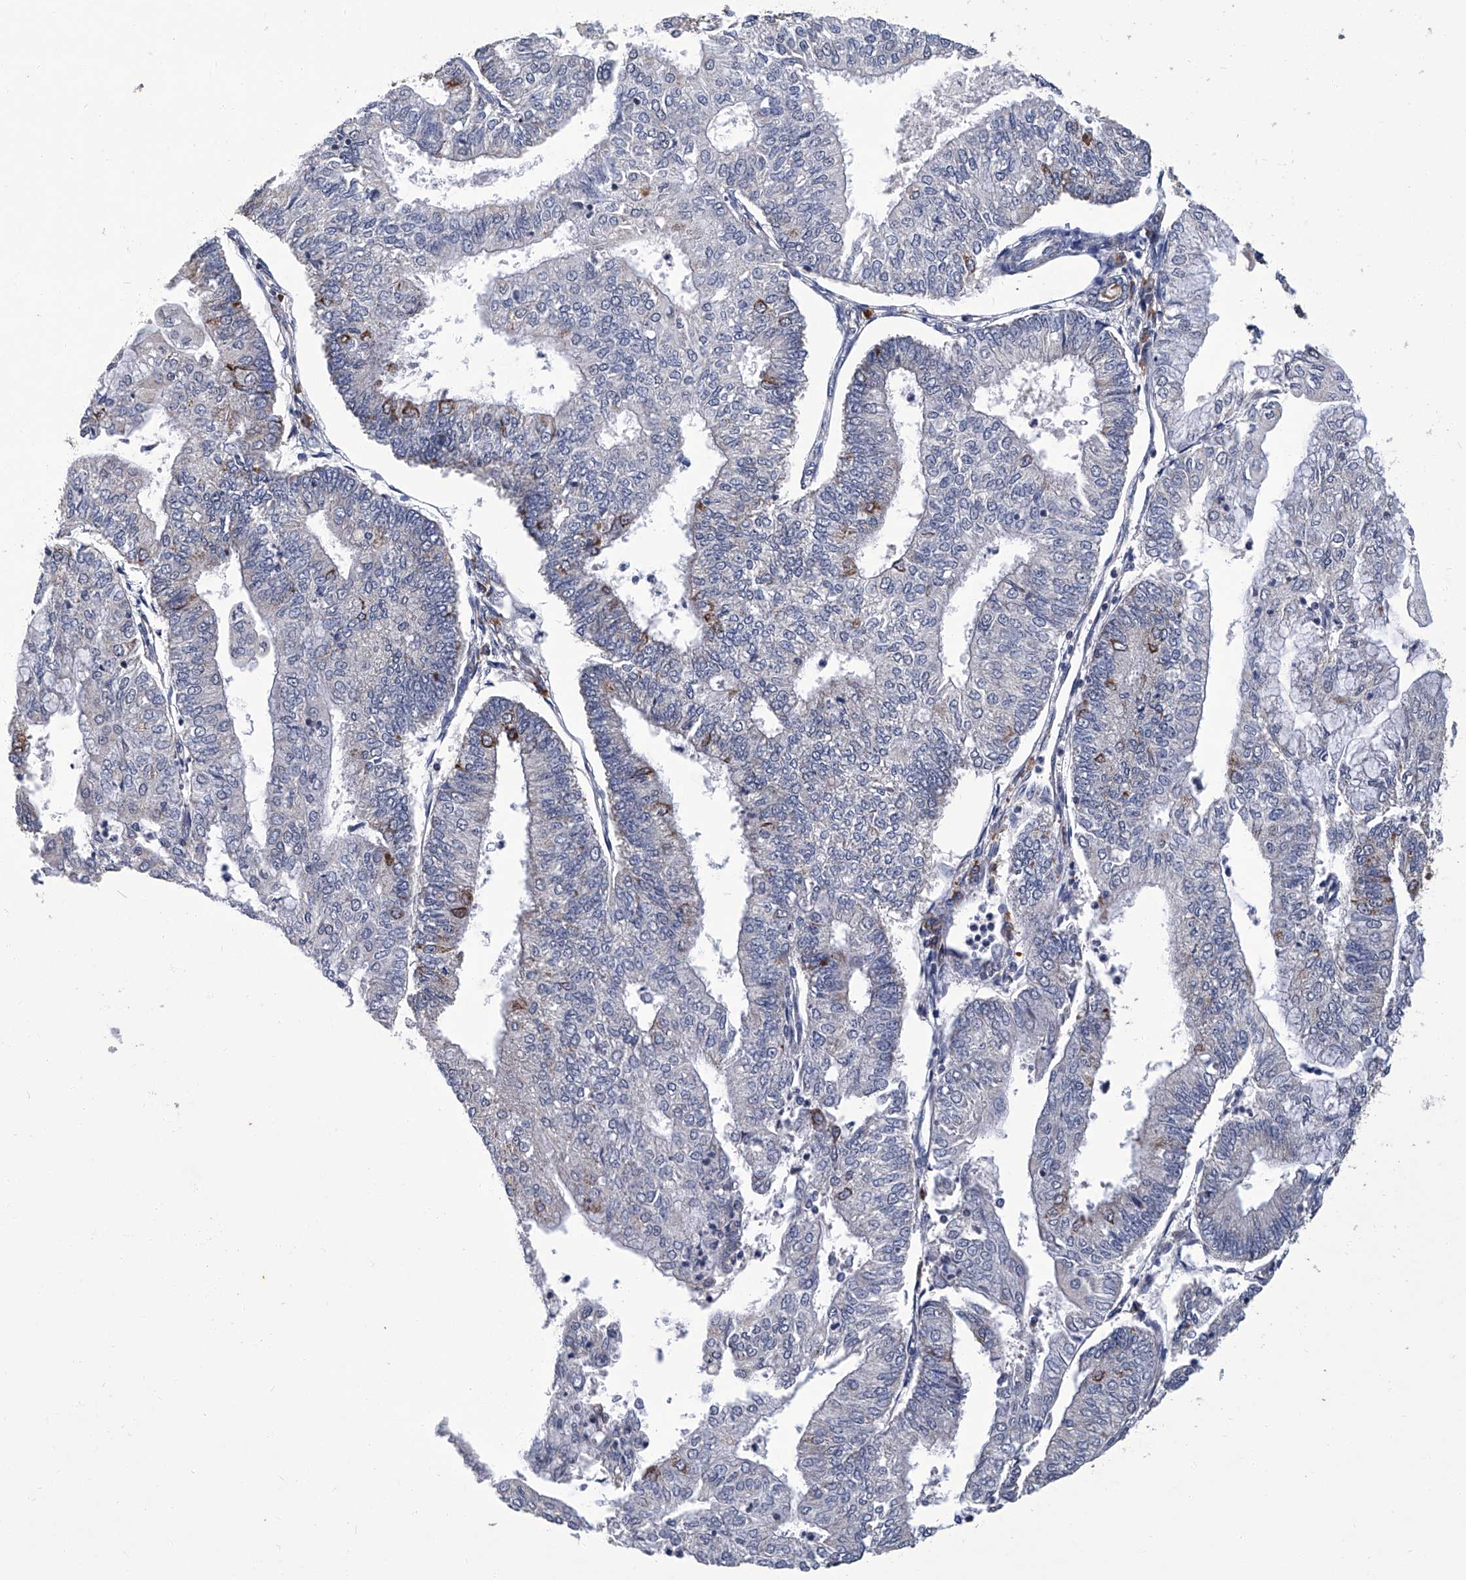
{"staining": {"intensity": "negative", "quantity": "none", "location": "none"}, "tissue": "endometrial cancer", "cell_type": "Tumor cells", "image_type": "cancer", "snomed": [{"axis": "morphology", "description": "Adenocarcinoma, NOS"}, {"axis": "topography", "description": "Endometrium"}], "caption": "Immunohistochemical staining of human endometrial cancer exhibits no significant expression in tumor cells.", "gene": "OAT", "patient": {"sex": "female", "age": 59}}